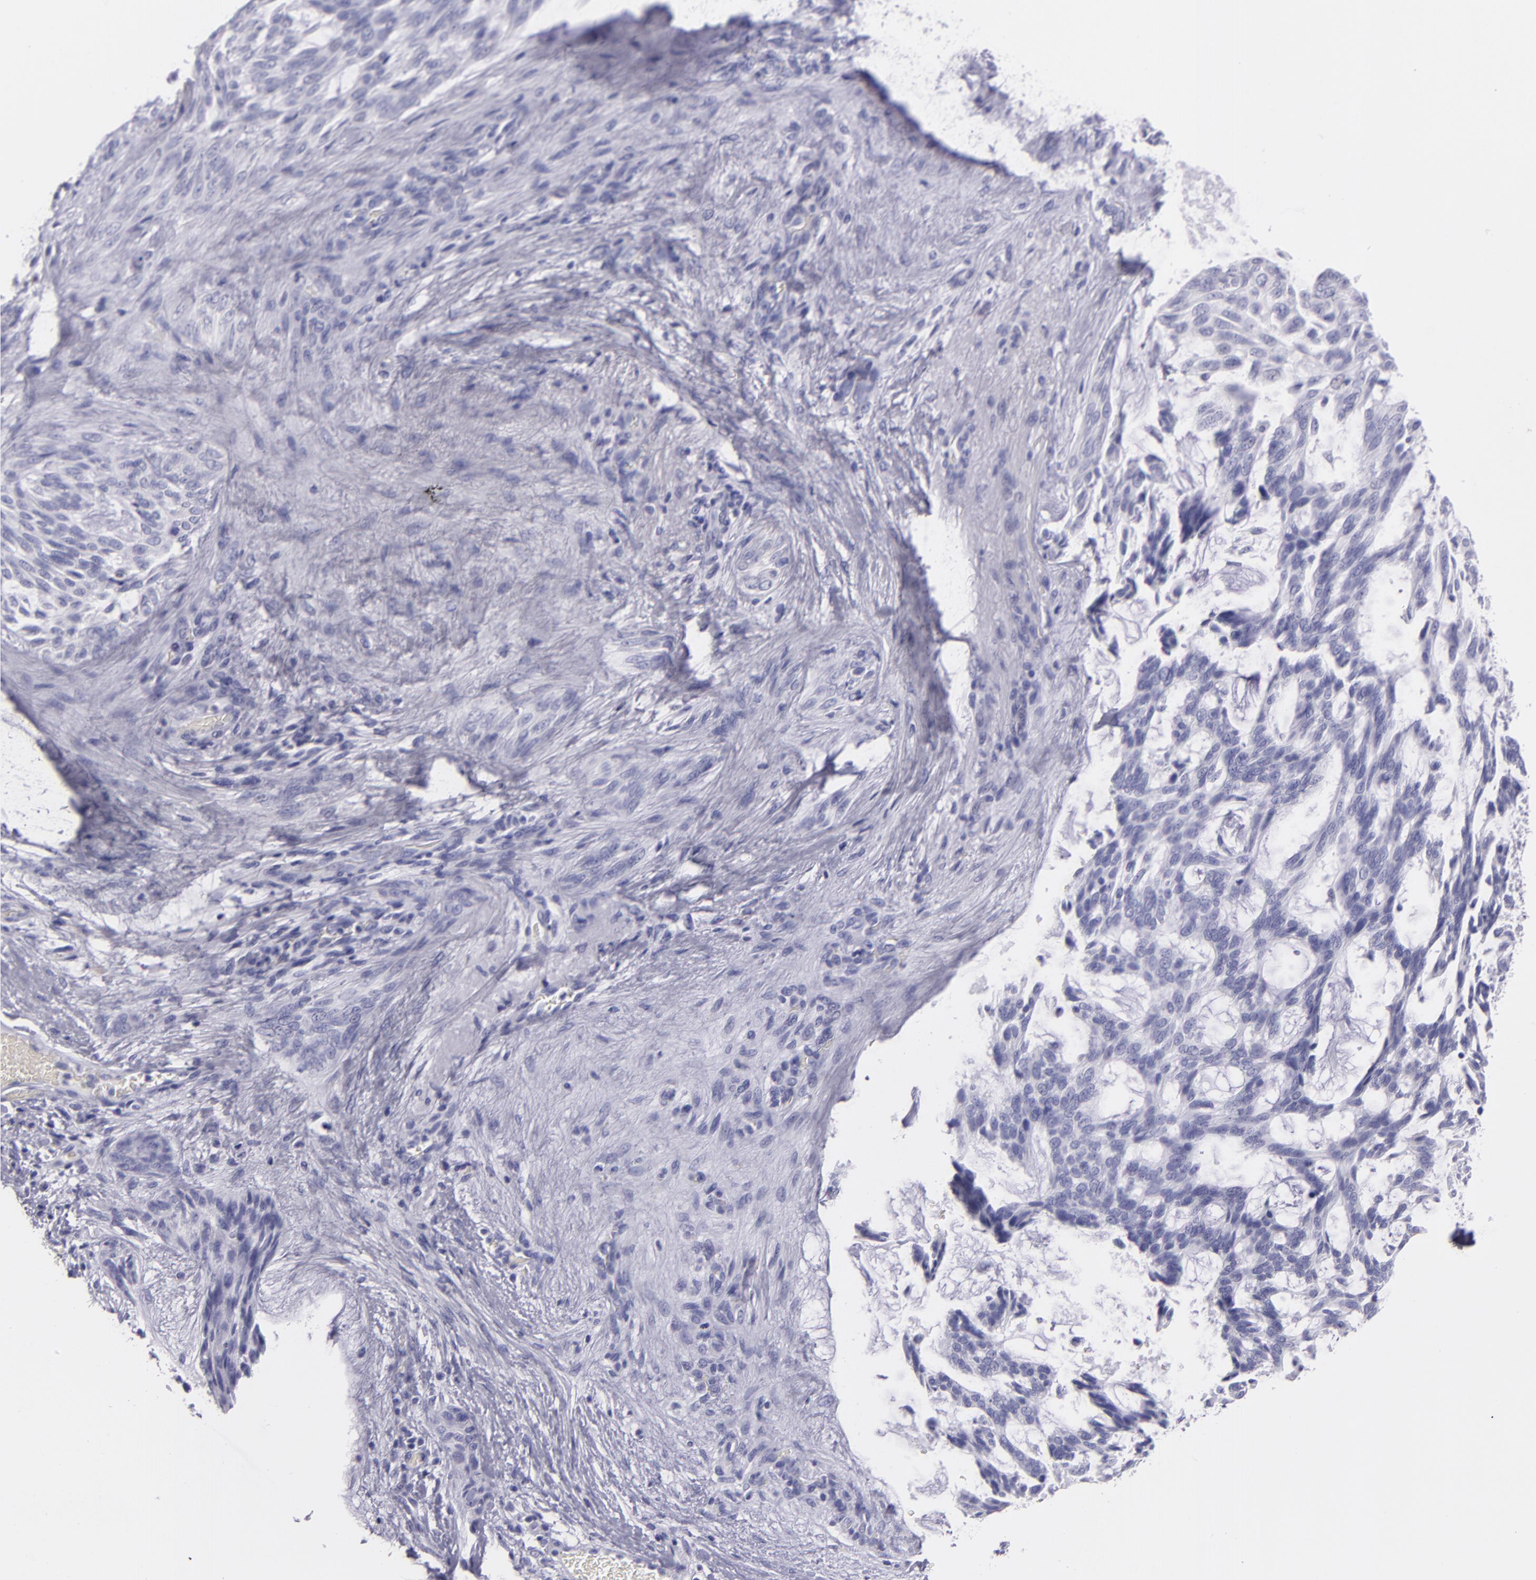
{"staining": {"intensity": "negative", "quantity": "none", "location": "none"}, "tissue": "skin cancer", "cell_type": "Tumor cells", "image_type": "cancer", "snomed": [{"axis": "morphology", "description": "Normal tissue, NOS"}, {"axis": "morphology", "description": "Basal cell carcinoma"}, {"axis": "topography", "description": "Skin"}], "caption": "This is an immunohistochemistry micrograph of skin basal cell carcinoma. There is no staining in tumor cells.", "gene": "MUC5AC", "patient": {"sex": "female", "age": 71}}